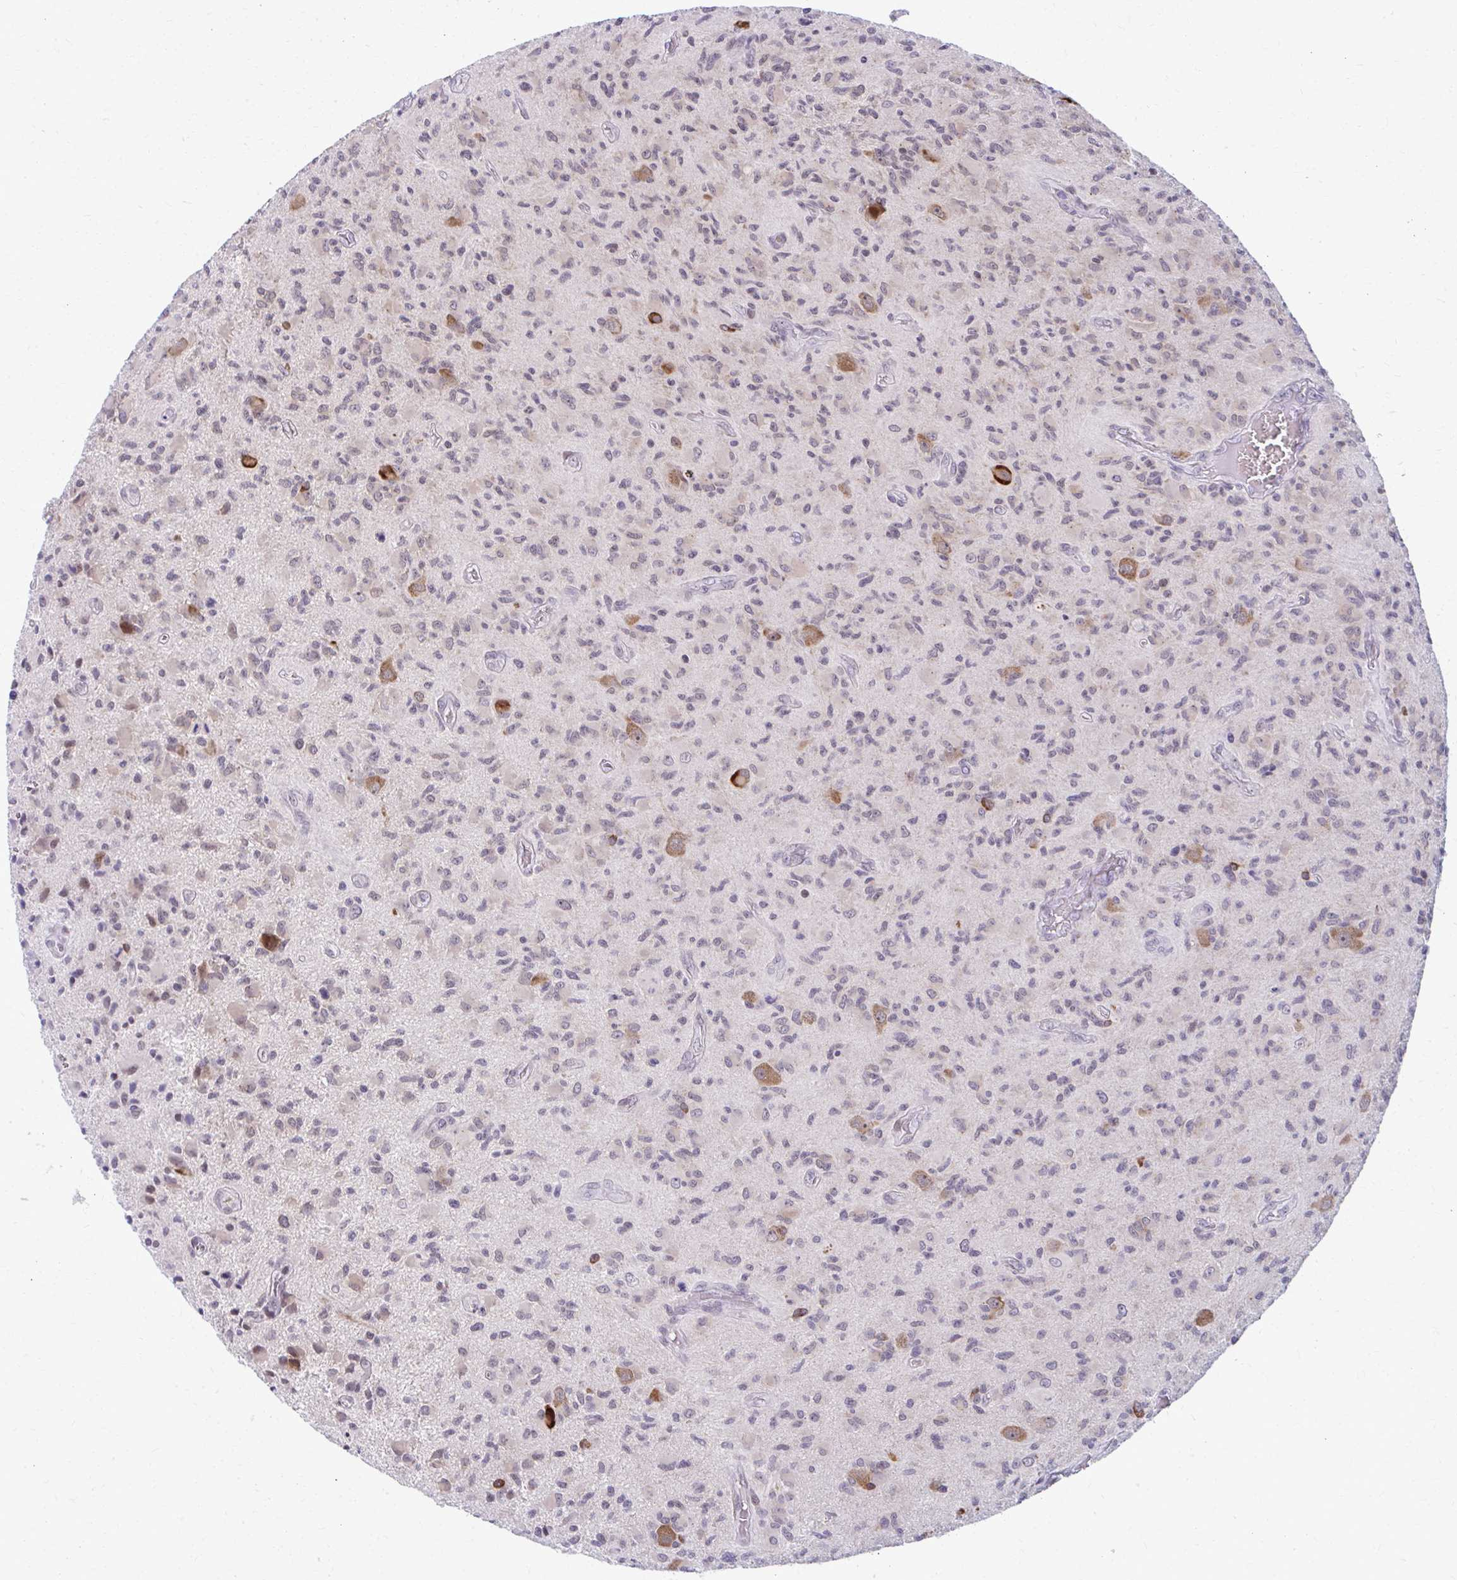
{"staining": {"intensity": "negative", "quantity": "none", "location": "none"}, "tissue": "glioma", "cell_type": "Tumor cells", "image_type": "cancer", "snomed": [{"axis": "morphology", "description": "Glioma, malignant, High grade"}, {"axis": "topography", "description": "Brain"}], "caption": "DAB immunohistochemical staining of high-grade glioma (malignant) shows no significant positivity in tumor cells. The staining was performed using DAB to visualize the protein expression in brown, while the nuclei were stained in blue with hematoxylin (Magnification: 20x).", "gene": "MAF1", "patient": {"sex": "female", "age": 65}}